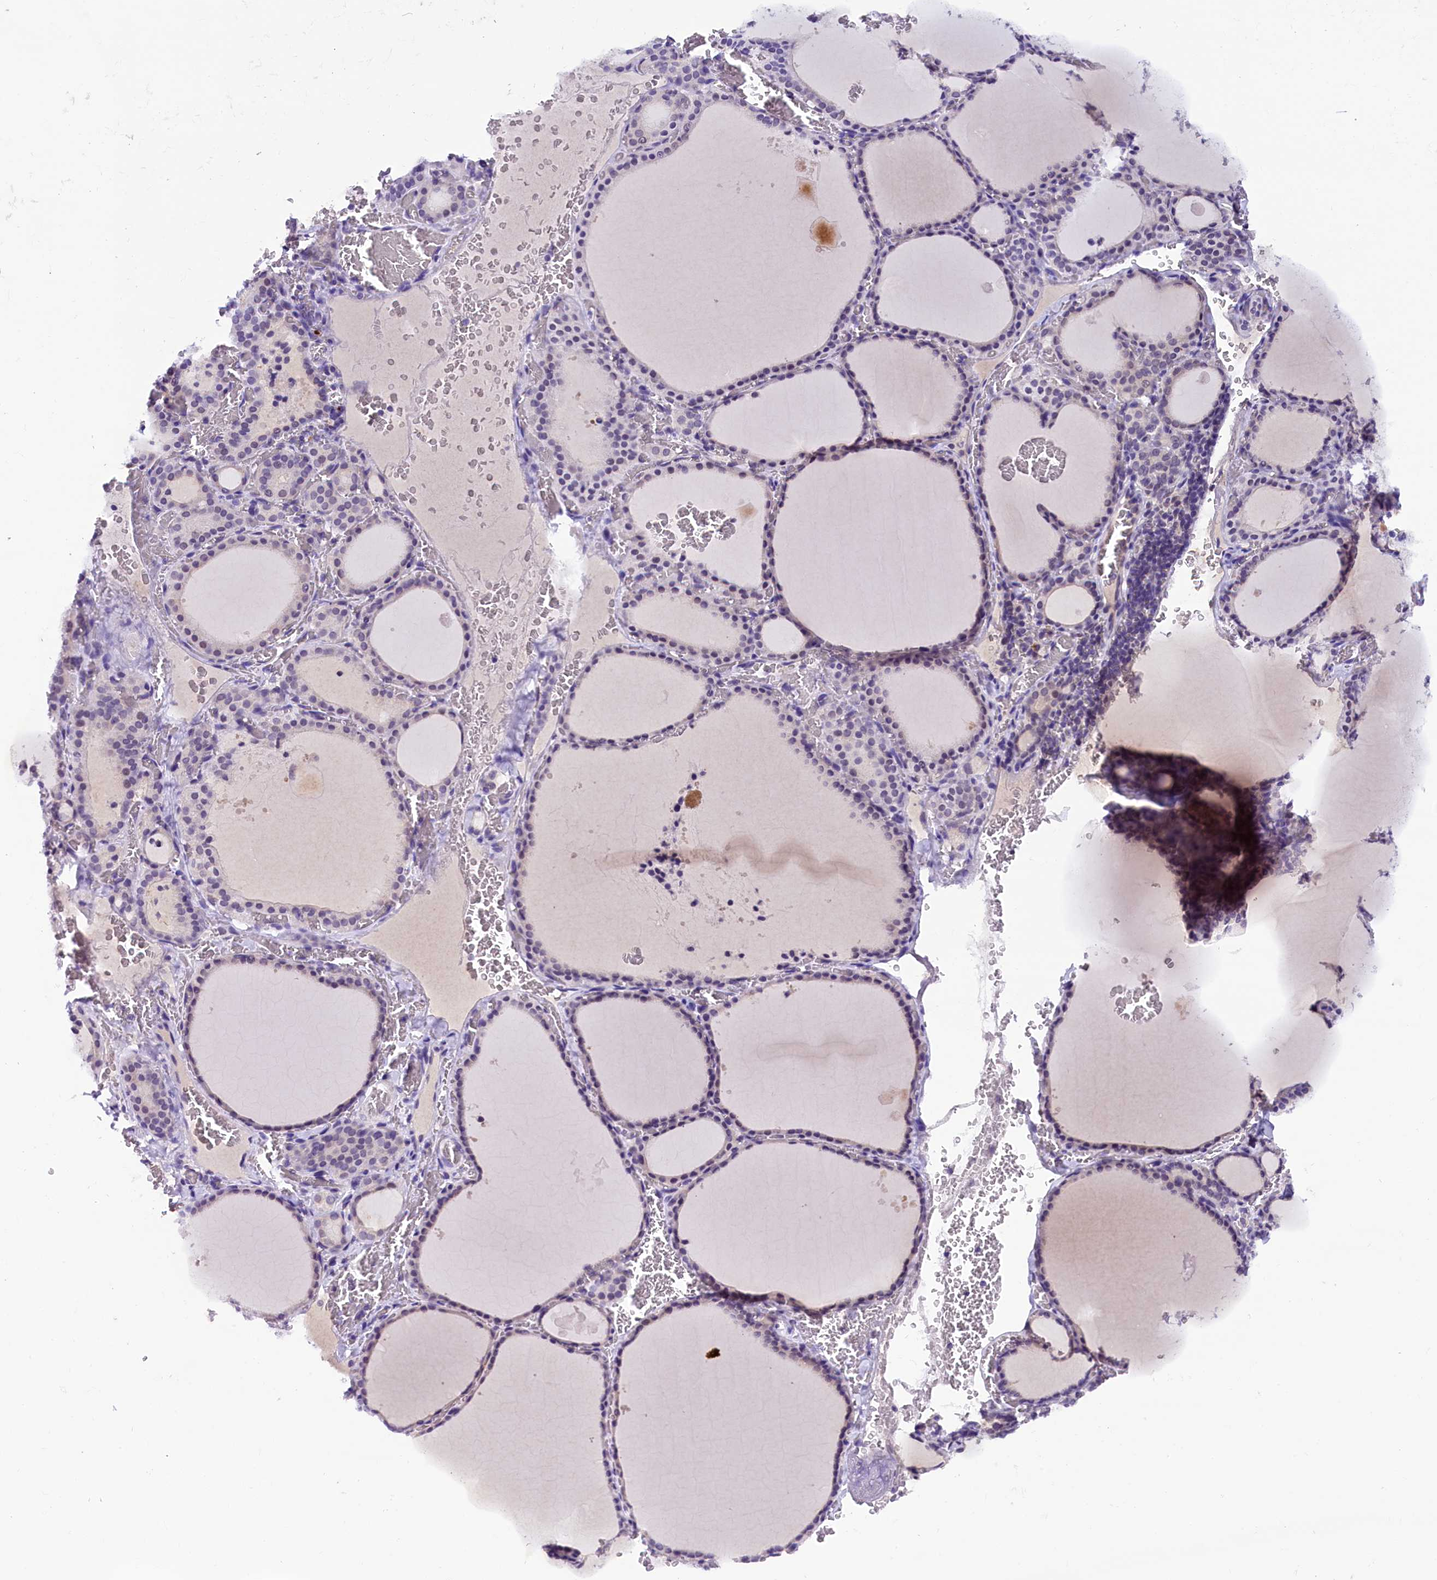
{"staining": {"intensity": "negative", "quantity": "none", "location": "none"}, "tissue": "thyroid gland", "cell_type": "Glandular cells", "image_type": "normal", "snomed": [{"axis": "morphology", "description": "Normal tissue, NOS"}, {"axis": "topography", "description": "Thyroid gland"}], "caption": "The image shows no staining of glandular cells in benign thyroid gland.", "gene": "IQCN", "patient": {"sex": "female", "age": 39}}